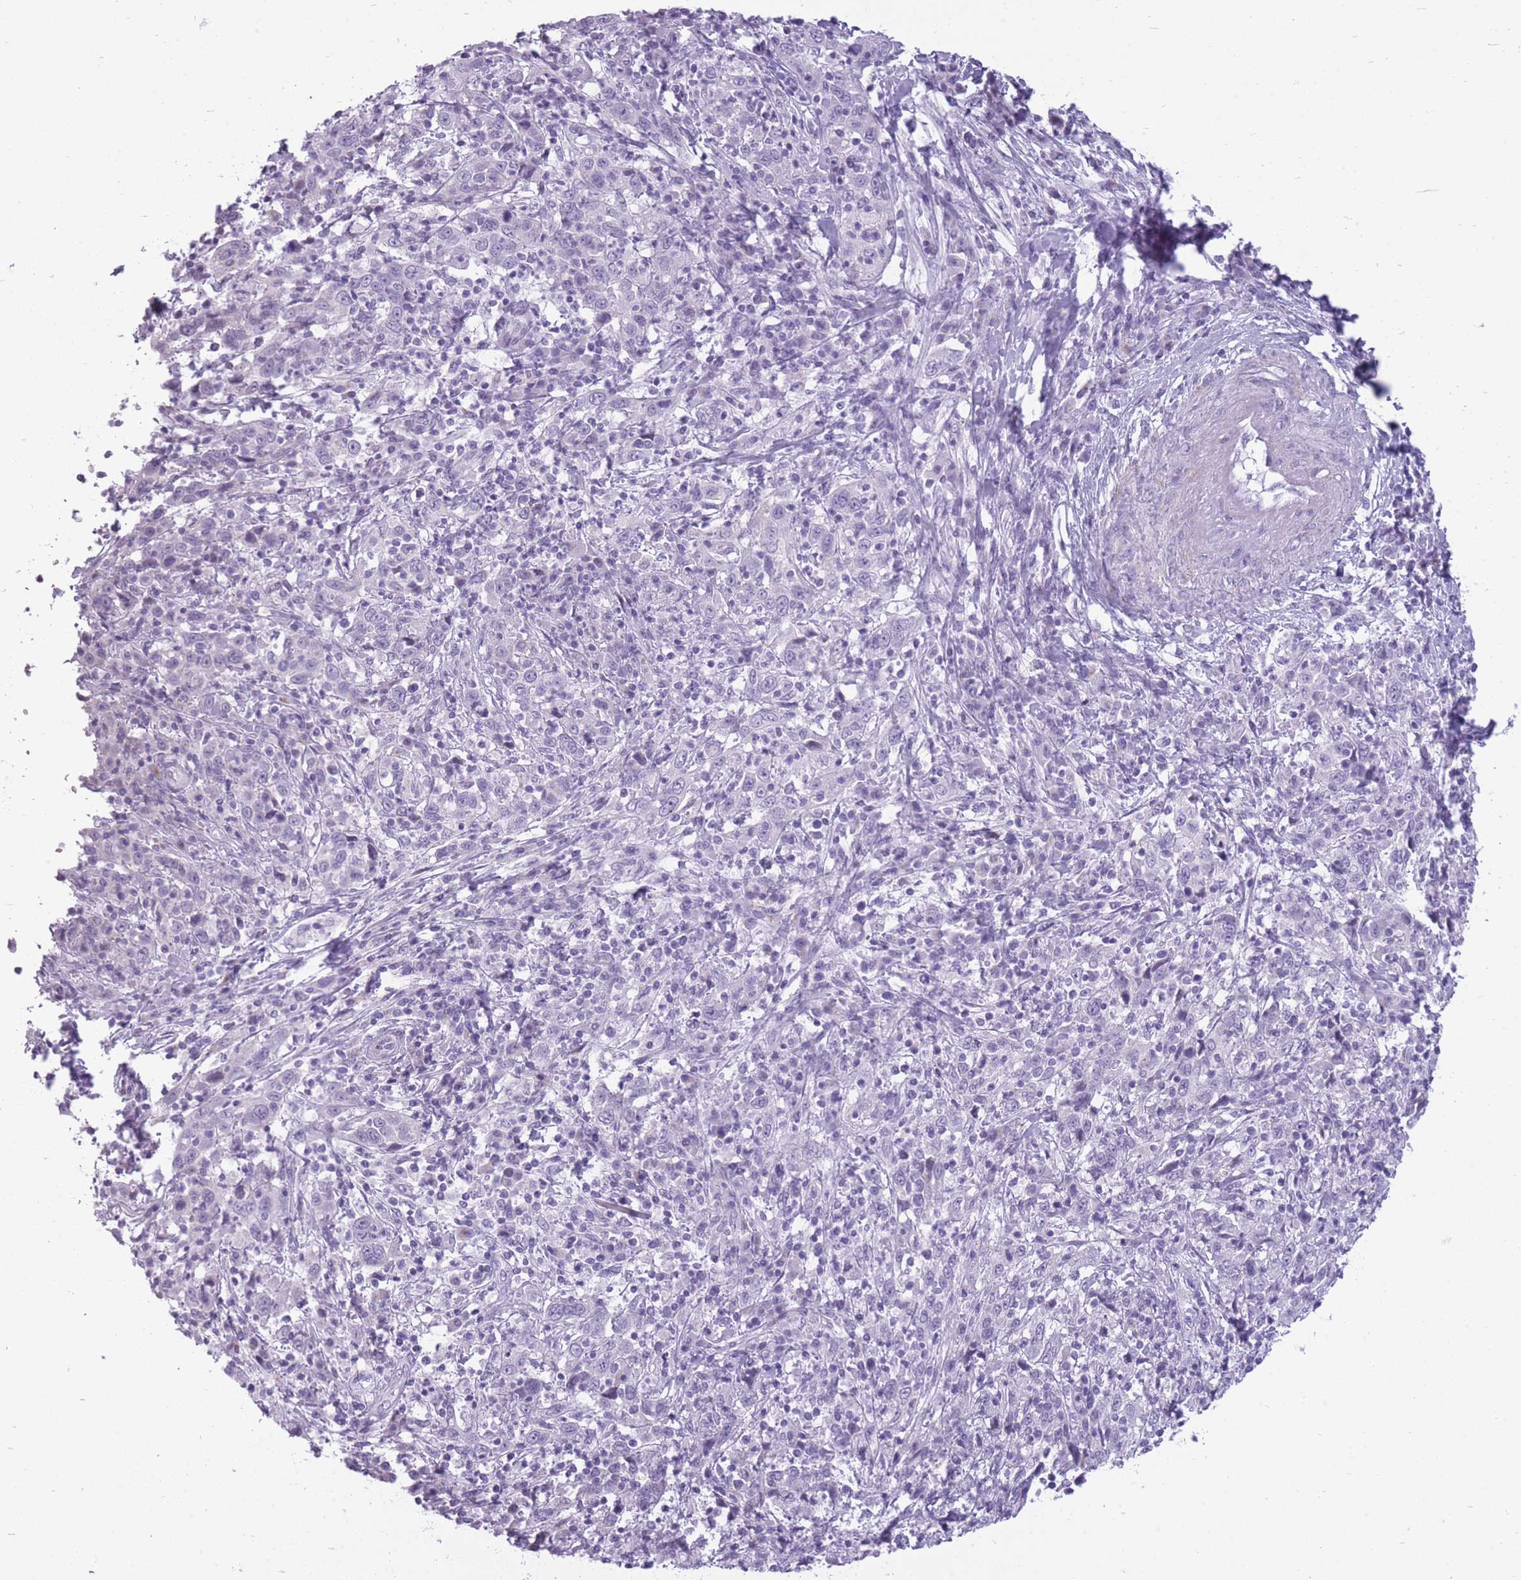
{"staining": {"intensity": "negative", "quantity": "none", "location": "none"}, "tissue": "cervical cancer", "cell_type": "Tumor cells", "image_type": "cancer", "snomed": [{"axis": "morphology", "description": "Squamous cell carcinoma, NOS"}, {"axis": "topography", "description": "Cervix"}], "caption": "High magnification brightfield microscopy of cervical cancer stained with DAB (3,3'-diaminobenzidine) (brown) and counterstained with hematoxylin (blue): tumor cells show no significant expression.", "gene": "GOLGA6D", "patient": {"sex": "female", "age": 46}}